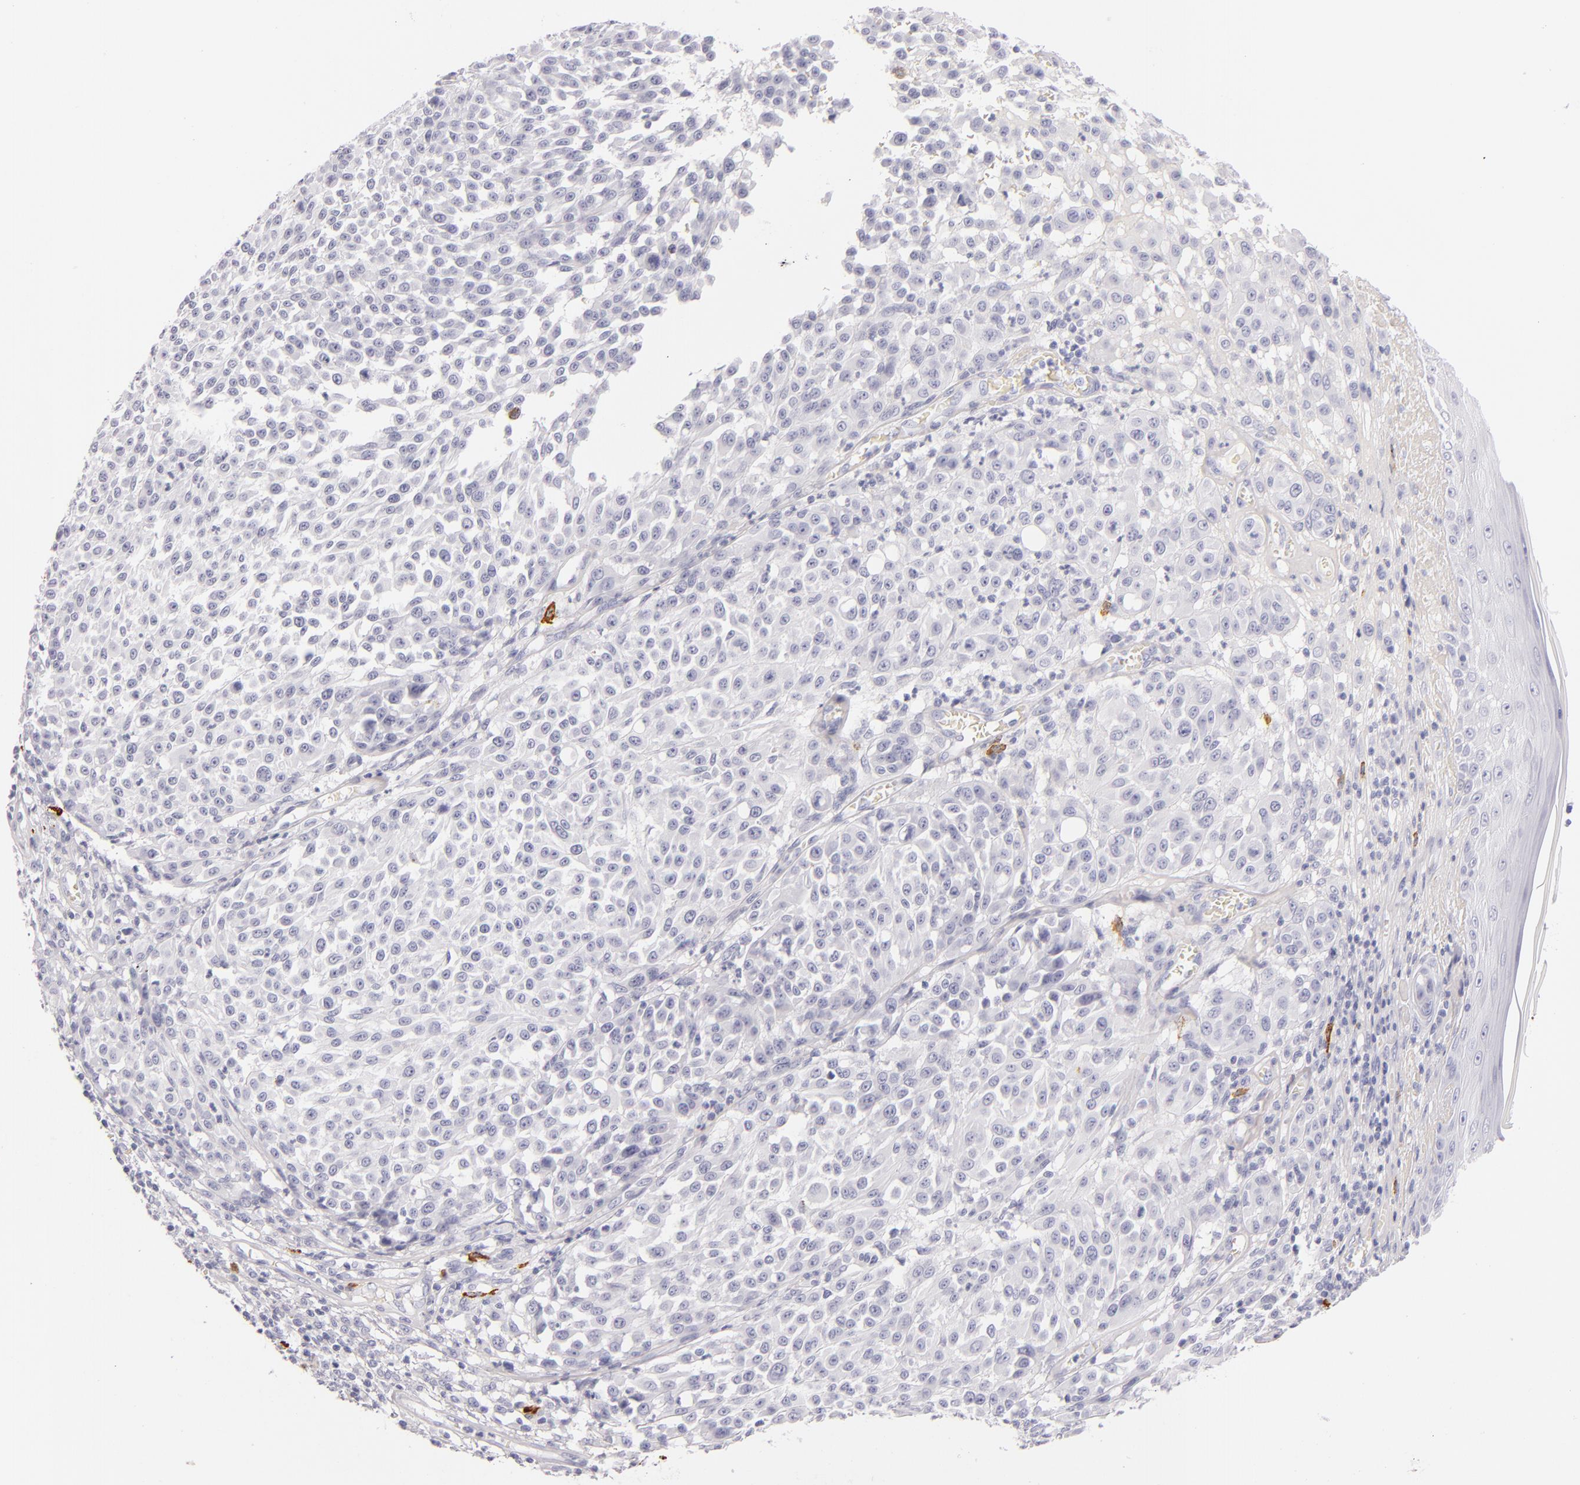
{"staining": {"intensity": "negative", "quantity": "none", "location": "none"}, "tissue": "melanoma", "cell_type": "Tumor cells", "image_type": "cancer", "snomed": [{"axis": "morphology", "description": "Malignant melanoma, NOS"}, {"axis": "topography", "description": "Skin"}], "caption": "Immunohistochemistry (IHC) image of human melanoma stained for a protein (brown), which reveals no expression in tumor cells. Nuclei are stained in blue.", "gene": "TPSD1", "patient": {"sex": "female", "age": 49}}